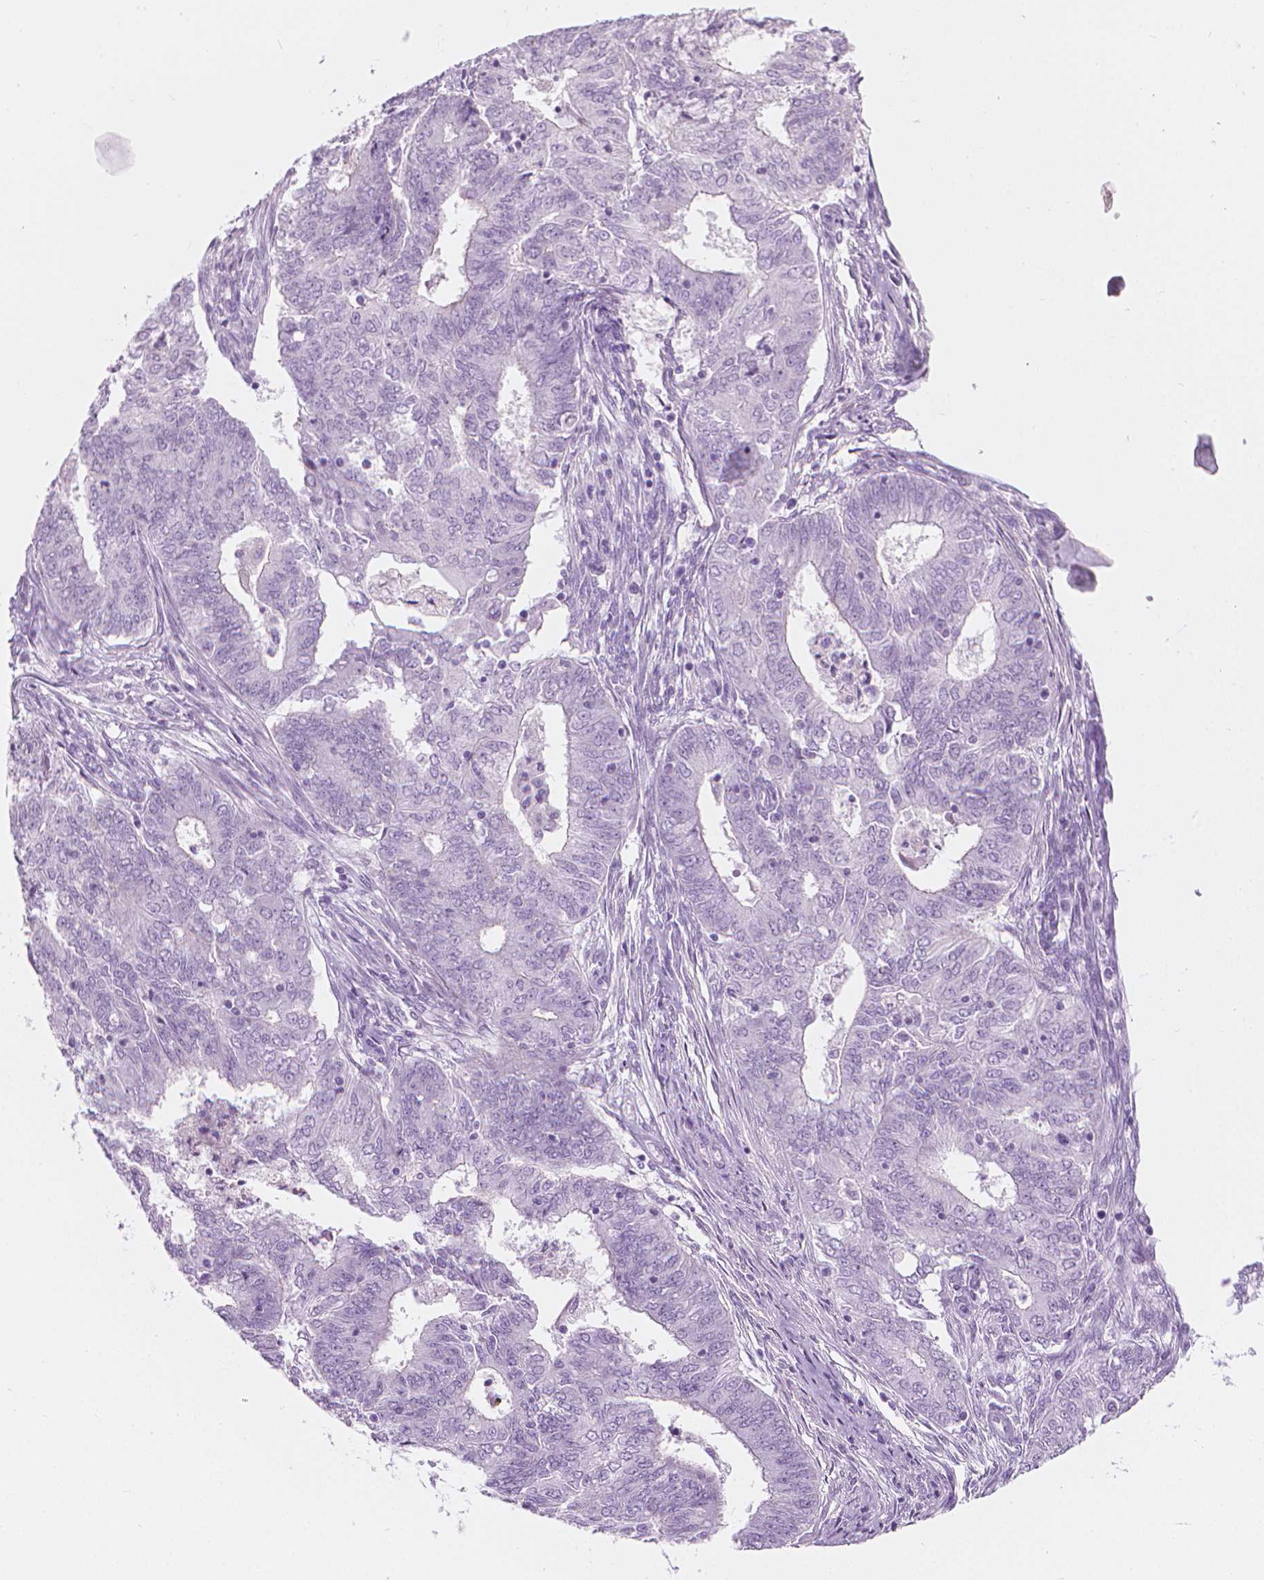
{"staining": {"intensity": "negative", "quantity": "none", "location": "none"}, "tissue": "endometrial cancer", "cell_type": "Tumor cells", "image_type": "cancer", "snomed": [{"axis": "morphology", "description": "Adenocarcinoma, NOS"}, {"axis": "topography", "description": "Endometrium"}], "caption": "Endometrial cancer stained for a protein using immunohistochemistry (IHC) exhibits no positivity tumor cells.", "gene": "SCG3", "patient": {"sex": "female", "age": 62}}